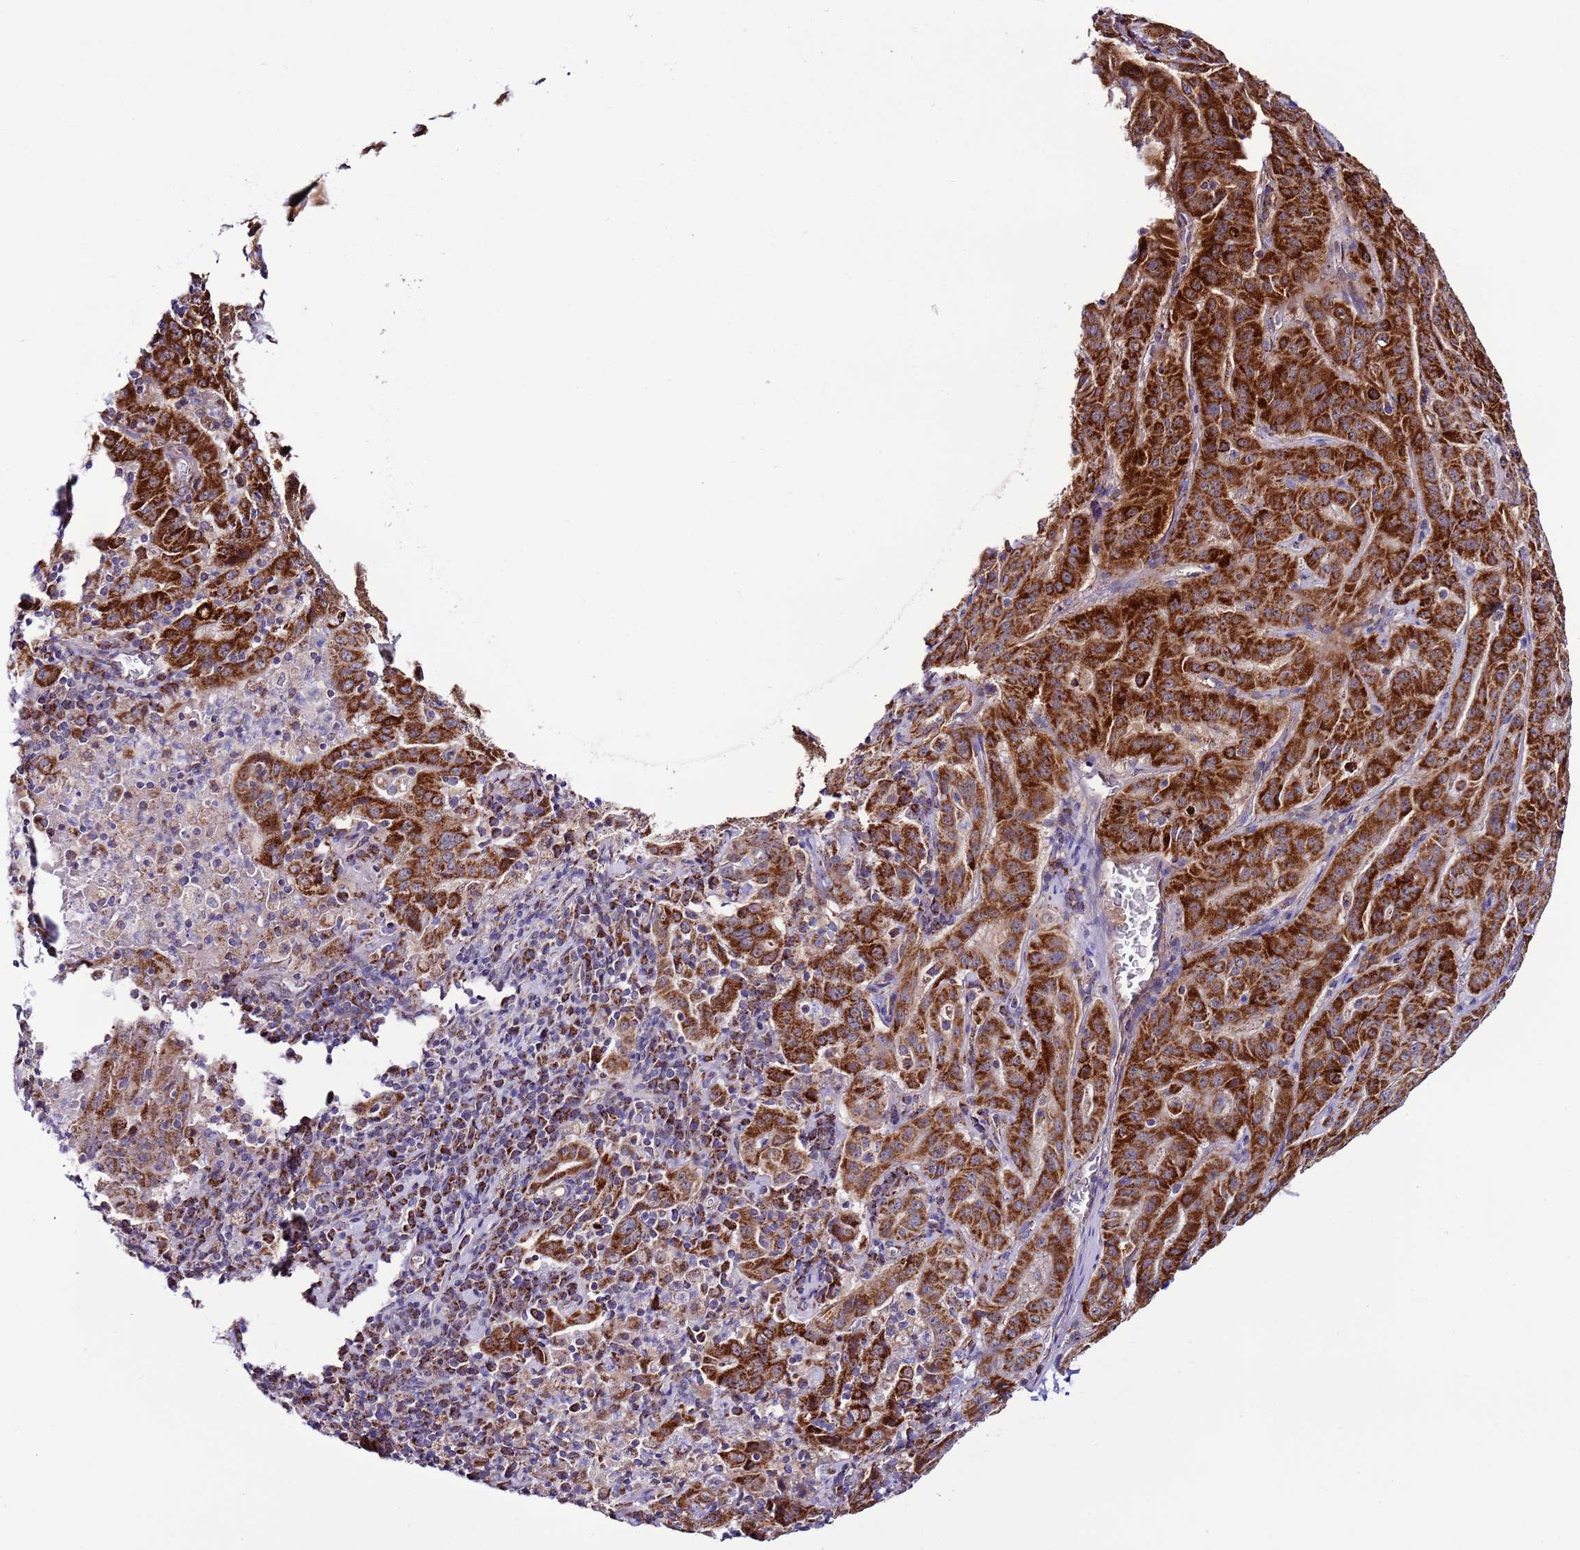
{"staining": {"intensity": "strong", "quantity": ">75%", "location": "cytoplasmic/membranous"}, "tissue": "pancreatic cancer", "cell_type": "Tumor cells", "image_type": "cancer", "snomed": [{"axis": "morphology", "description": "Adenocarcinoma, NOS"}, {"axis": "topography", "description": "Pancreas"}], "caption": "Immunohistochemistry (IHC) histopathology image of adenocarcinoma (pancreatic) stained for a protein (brown), which exhibits high levels of strong cytoplasmic/membranous positivity in approximately >75% of tumor cells.", "gene": "UEVLD", "patient": {"sex": "male", "age": 63}}